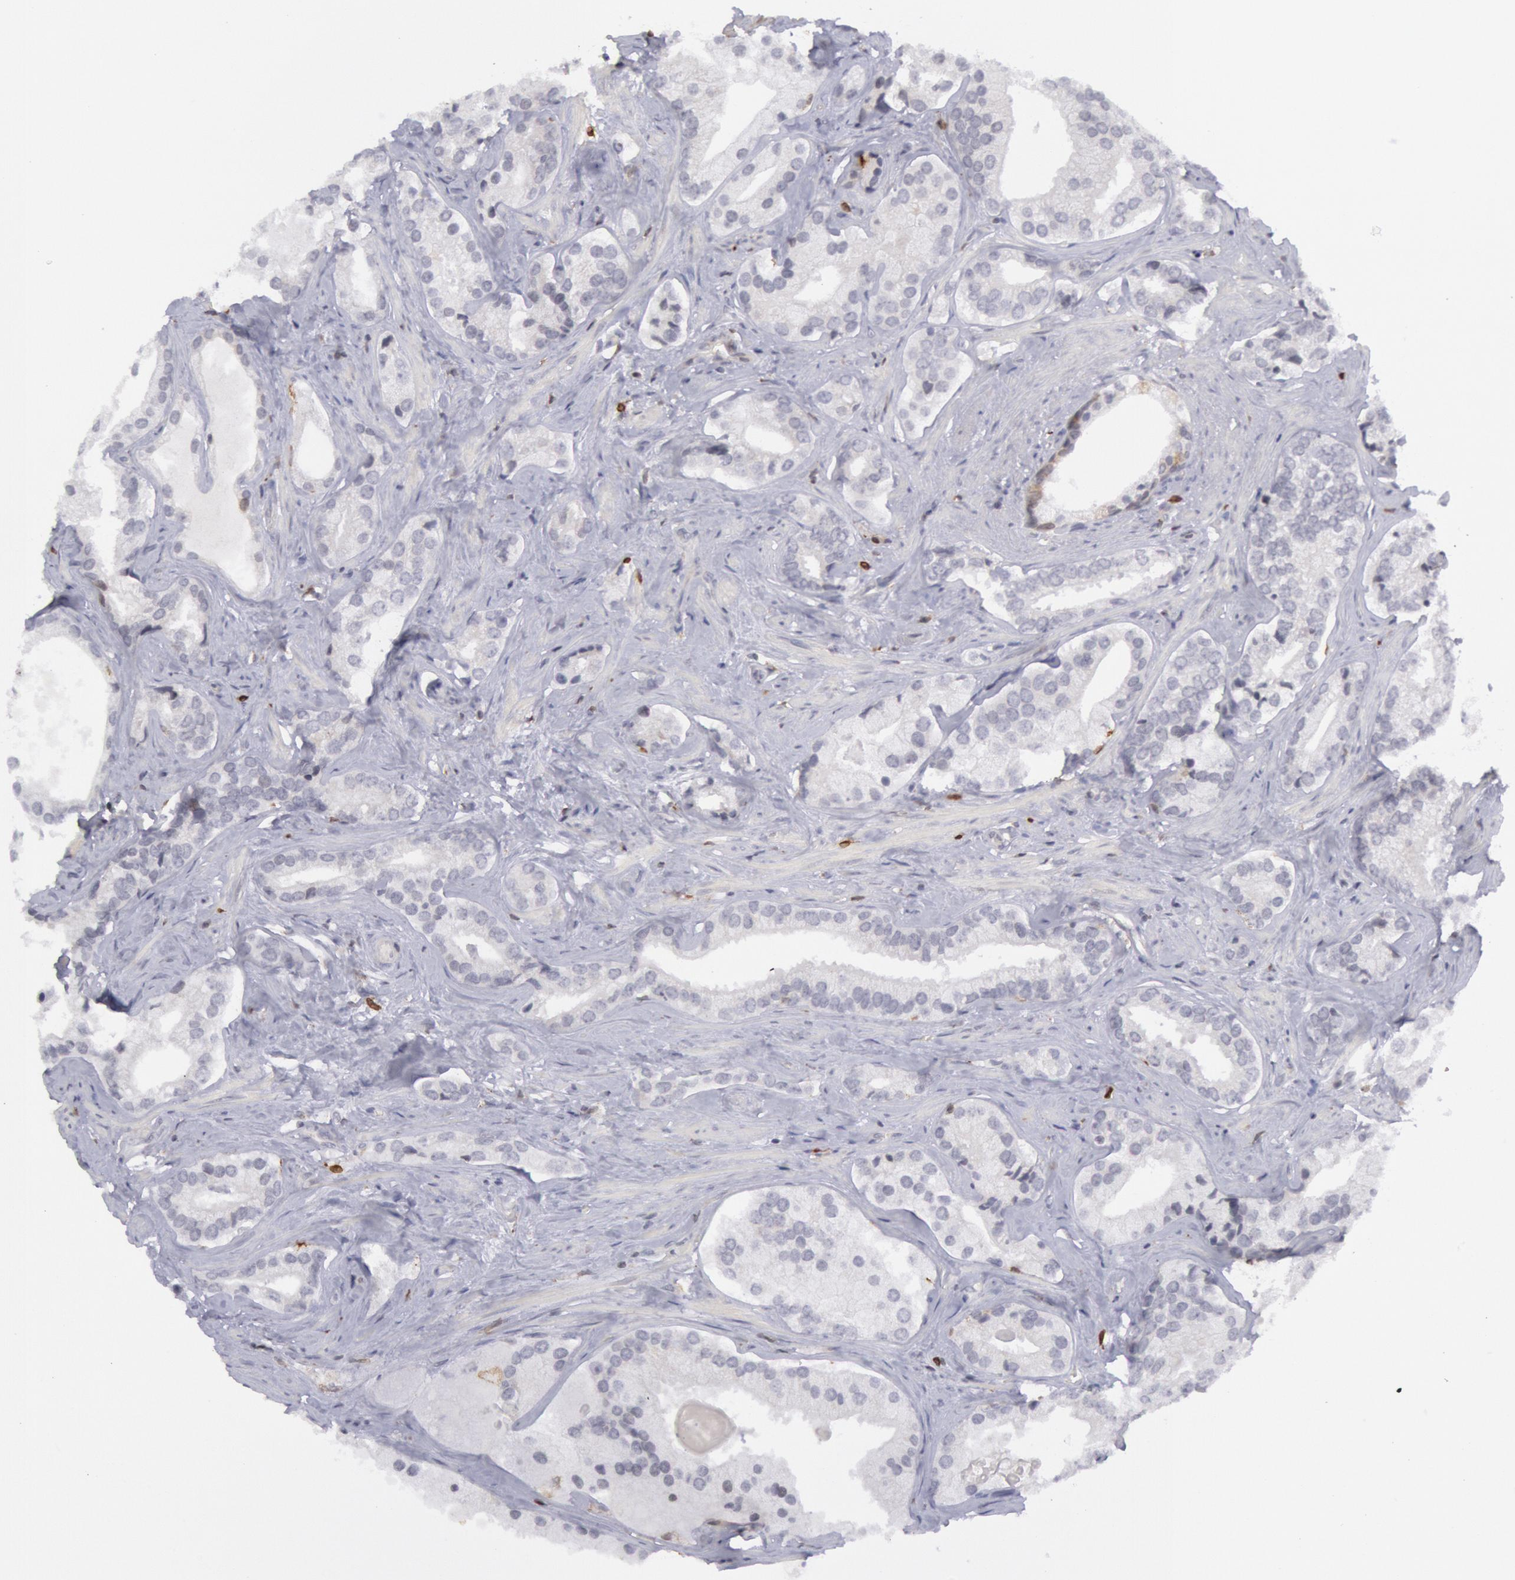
{"staining": {"intensity": "negative", "quantity": "none", "location": "none"}, "tissue": "prostate cancer", "cell_type": "Tumor cells", "image_type": "cancer", "snomed": [{"axis": "morphology", "description": "Adenocarcinoma, Medium grade"}, {"axis": "topography", "description": "Prostate"}], "caption": "Tumor cells are negative for brown protein staining in prostate cancer (adenocarcinoma (medium-grade)).", "gene": "PTGS2", "patient": {"sex": "male", "age": 70}}